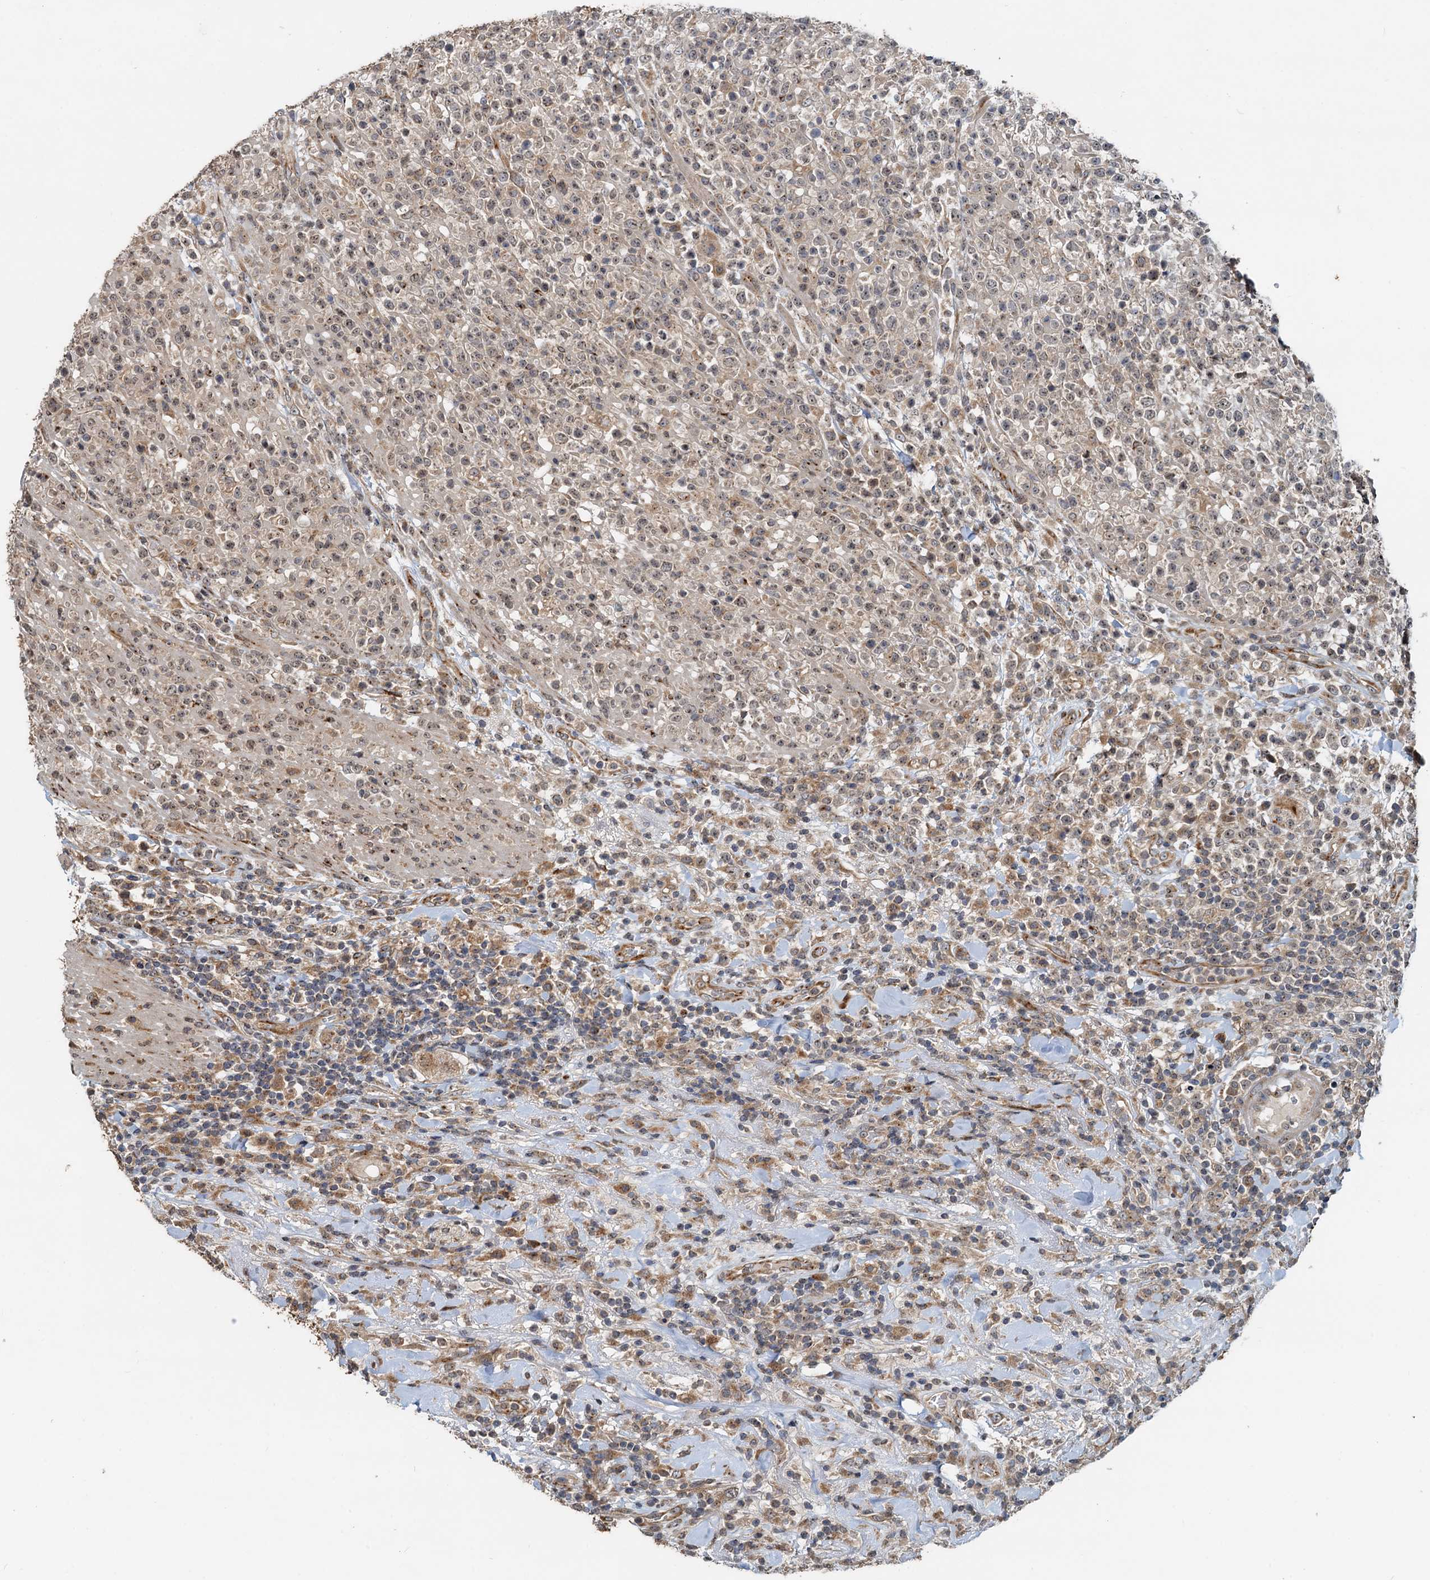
{"staining": {"intensity": "moderate", "quantity": "<25%", "location": "cytoplasmic/membranous"}, "tissue": "lymphoma", "cell_type": "Tumor cells", "image_type": "cancer", "snomed": [{"axis": "morphology", "description": "Malignant lymphoma, non-Hodgkin's type, High grade"}, {"axis": "topography", "description": "Colon"}], "caption": "Protein staining of lymphoma tissue demonstrates moderate cytoplasmic/membranous staining in about <25% of tumor cells. The protein of interest is shown in brown color, while the nuclei are stained blue.", "gene": "CEP68", "patient": {"sex": "female", "age": 53}}